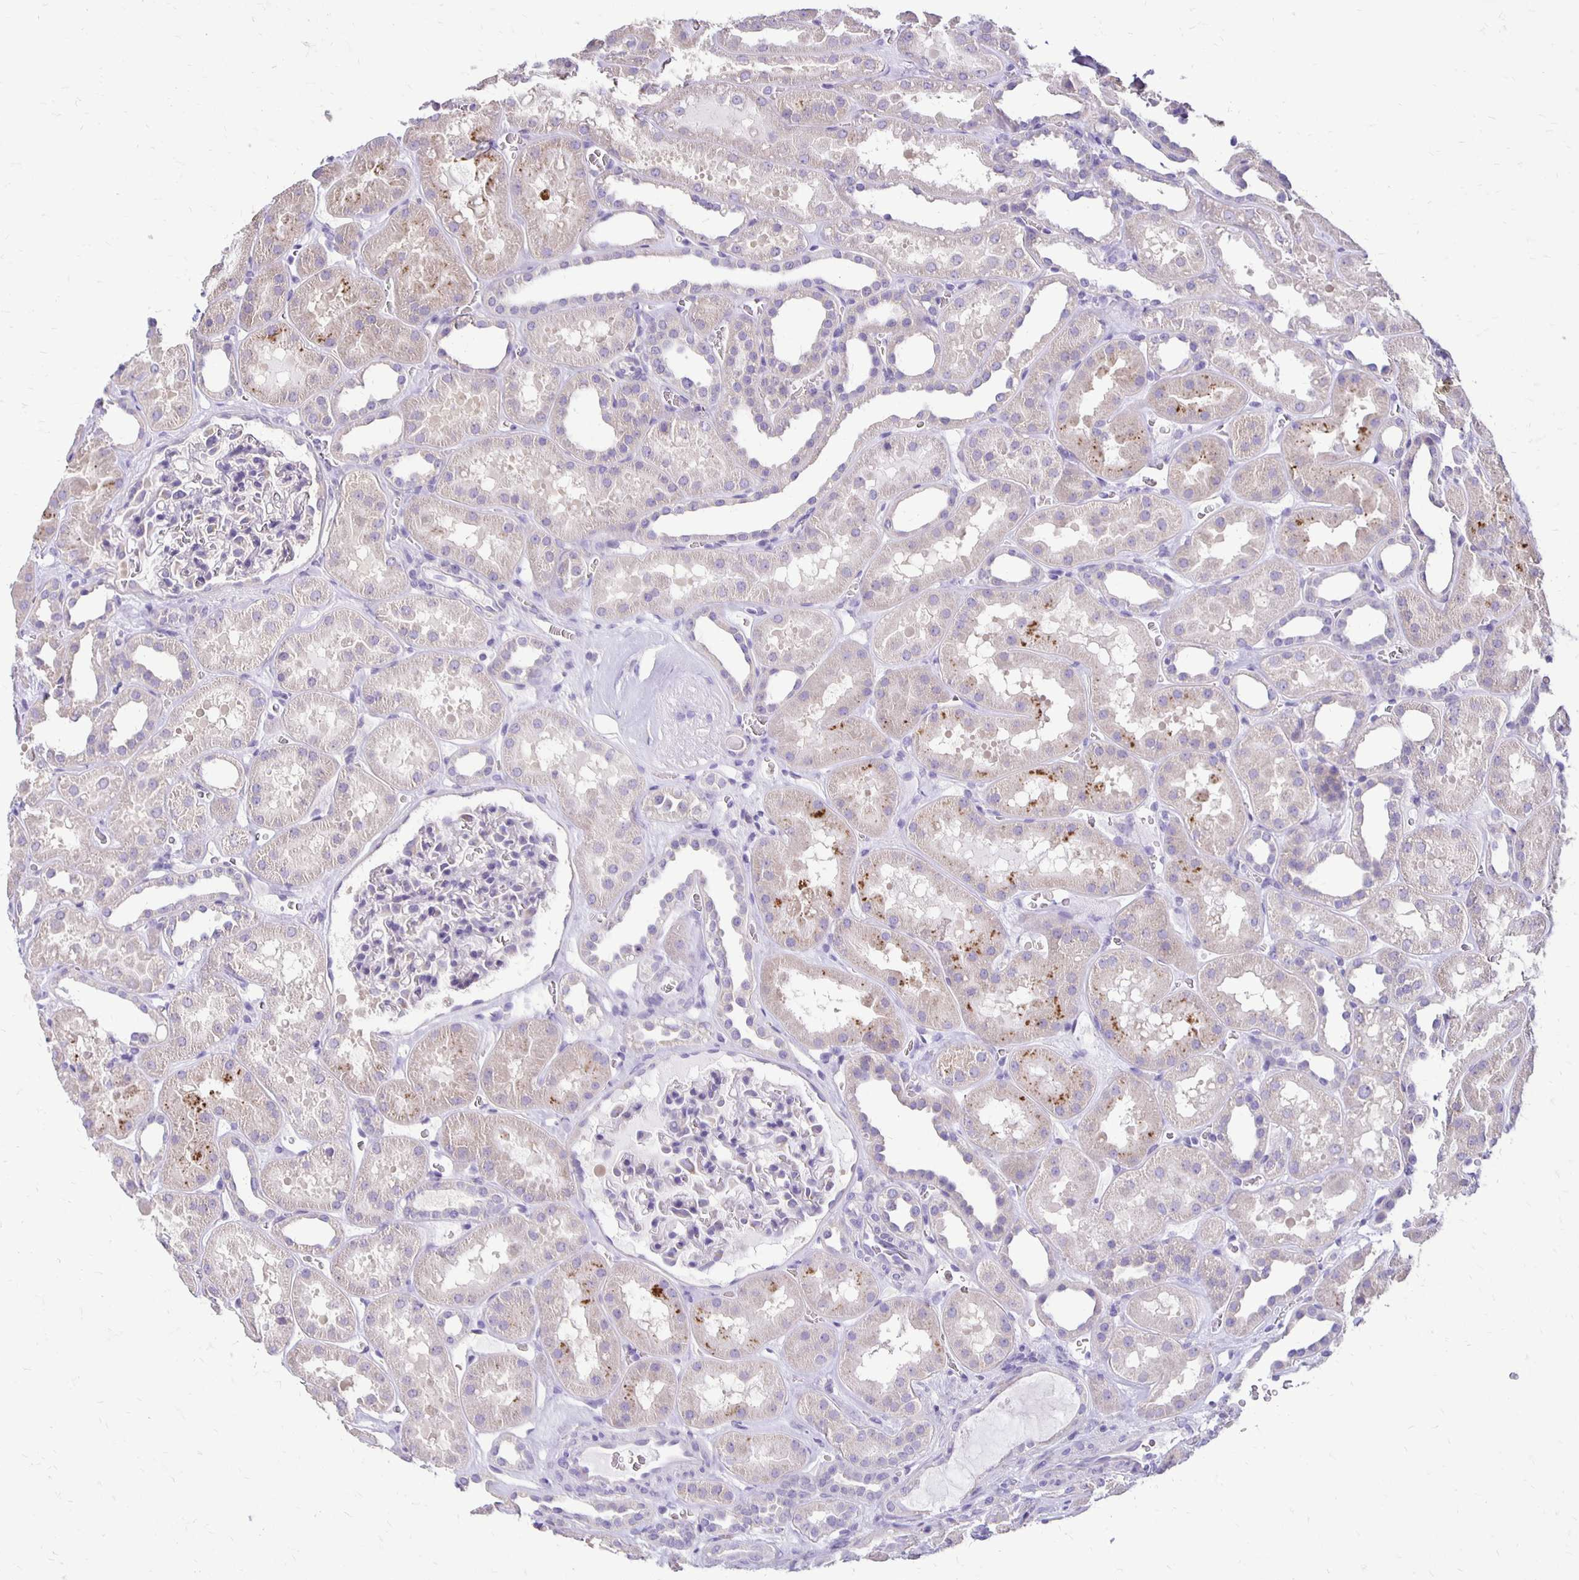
{"staining": {"intensity": "negative", "quantity": "none", "location": "none"}, "tissue": "kidney", "cell_type": "Cells in glomeruli", "image_type": "normal", "snomed": [{"axis": "morphology", "description": "Normal tissue, NOS"}, {"axis": "topography", "description": "Kidney"}], "caption": "This histopathology image is of normal kidney stained with immunohistochemistry to label a protein in brown with the nuclei are counter-stained blue. There is no staining in cells in glomeruli. (DAB immunohistochemistry, high magnification).", "gene": "ANKRD45", "patient": {"sex": "female", "age": 41}}